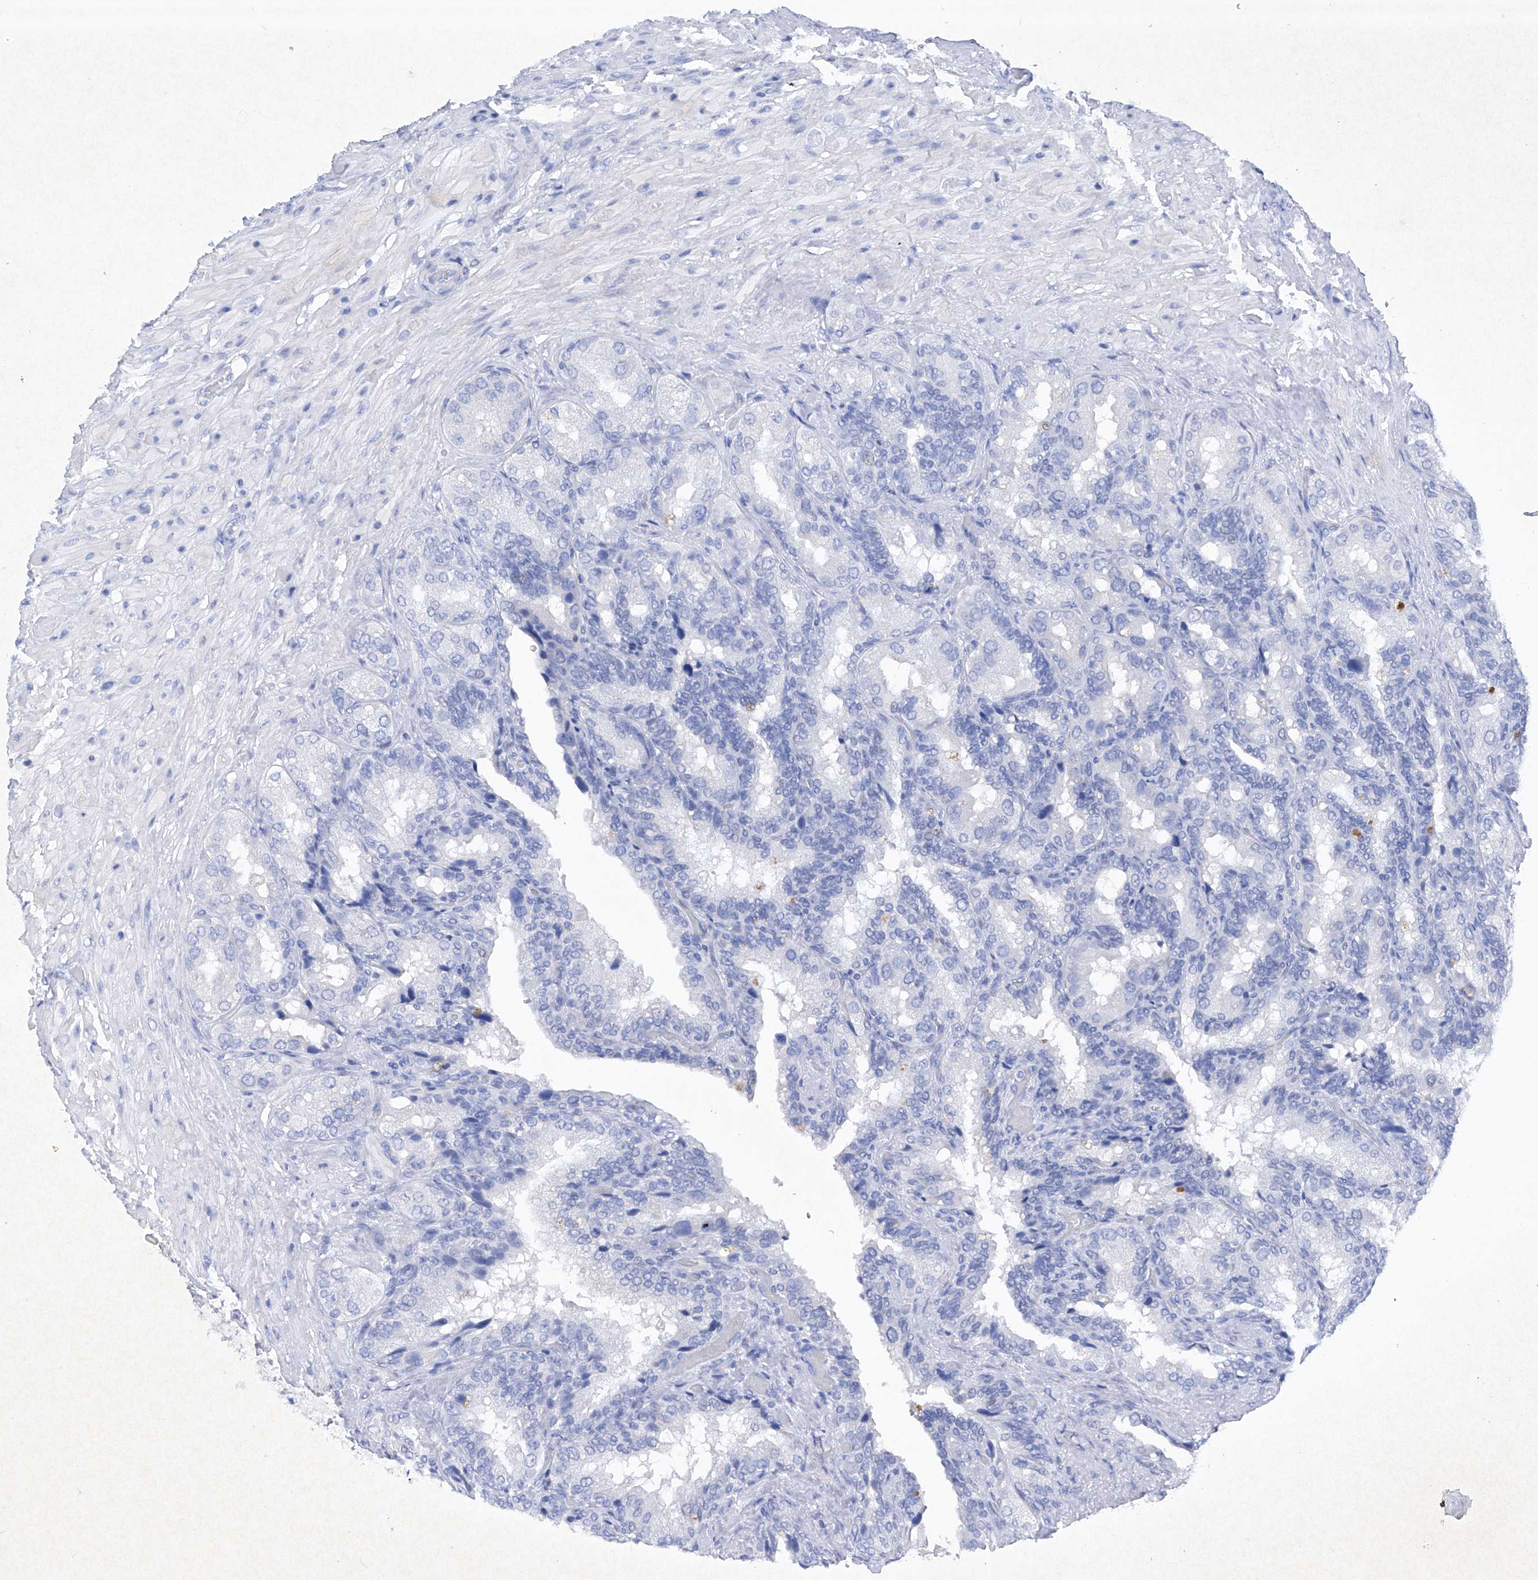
{"staining": {"intensity": "negative", "quantity": "none", "location": "none"}, "tissue": "seminal vesicle", "cell_type": "Glandular cells", "image_type": "normal", "snomed": [{"axis": "morphology", "description": "Normal tissue, NOS"}, {"axis": "topography", "description": "Seminal veicle"}, {"axis": "topography", "description": "Peripheral nerve tissue"}], "caption": "IHC histopathology image of benign seminal vesicle stained for a protein (brown), which displays no positivity in glandular cells. Brightfield microscopy of immunohistochemistry stained with DAB (brown) and hematoxylin (blue), captured at high magnification.", "gene": "BARX2", "patient": {"sex": "male", "age": 63}}